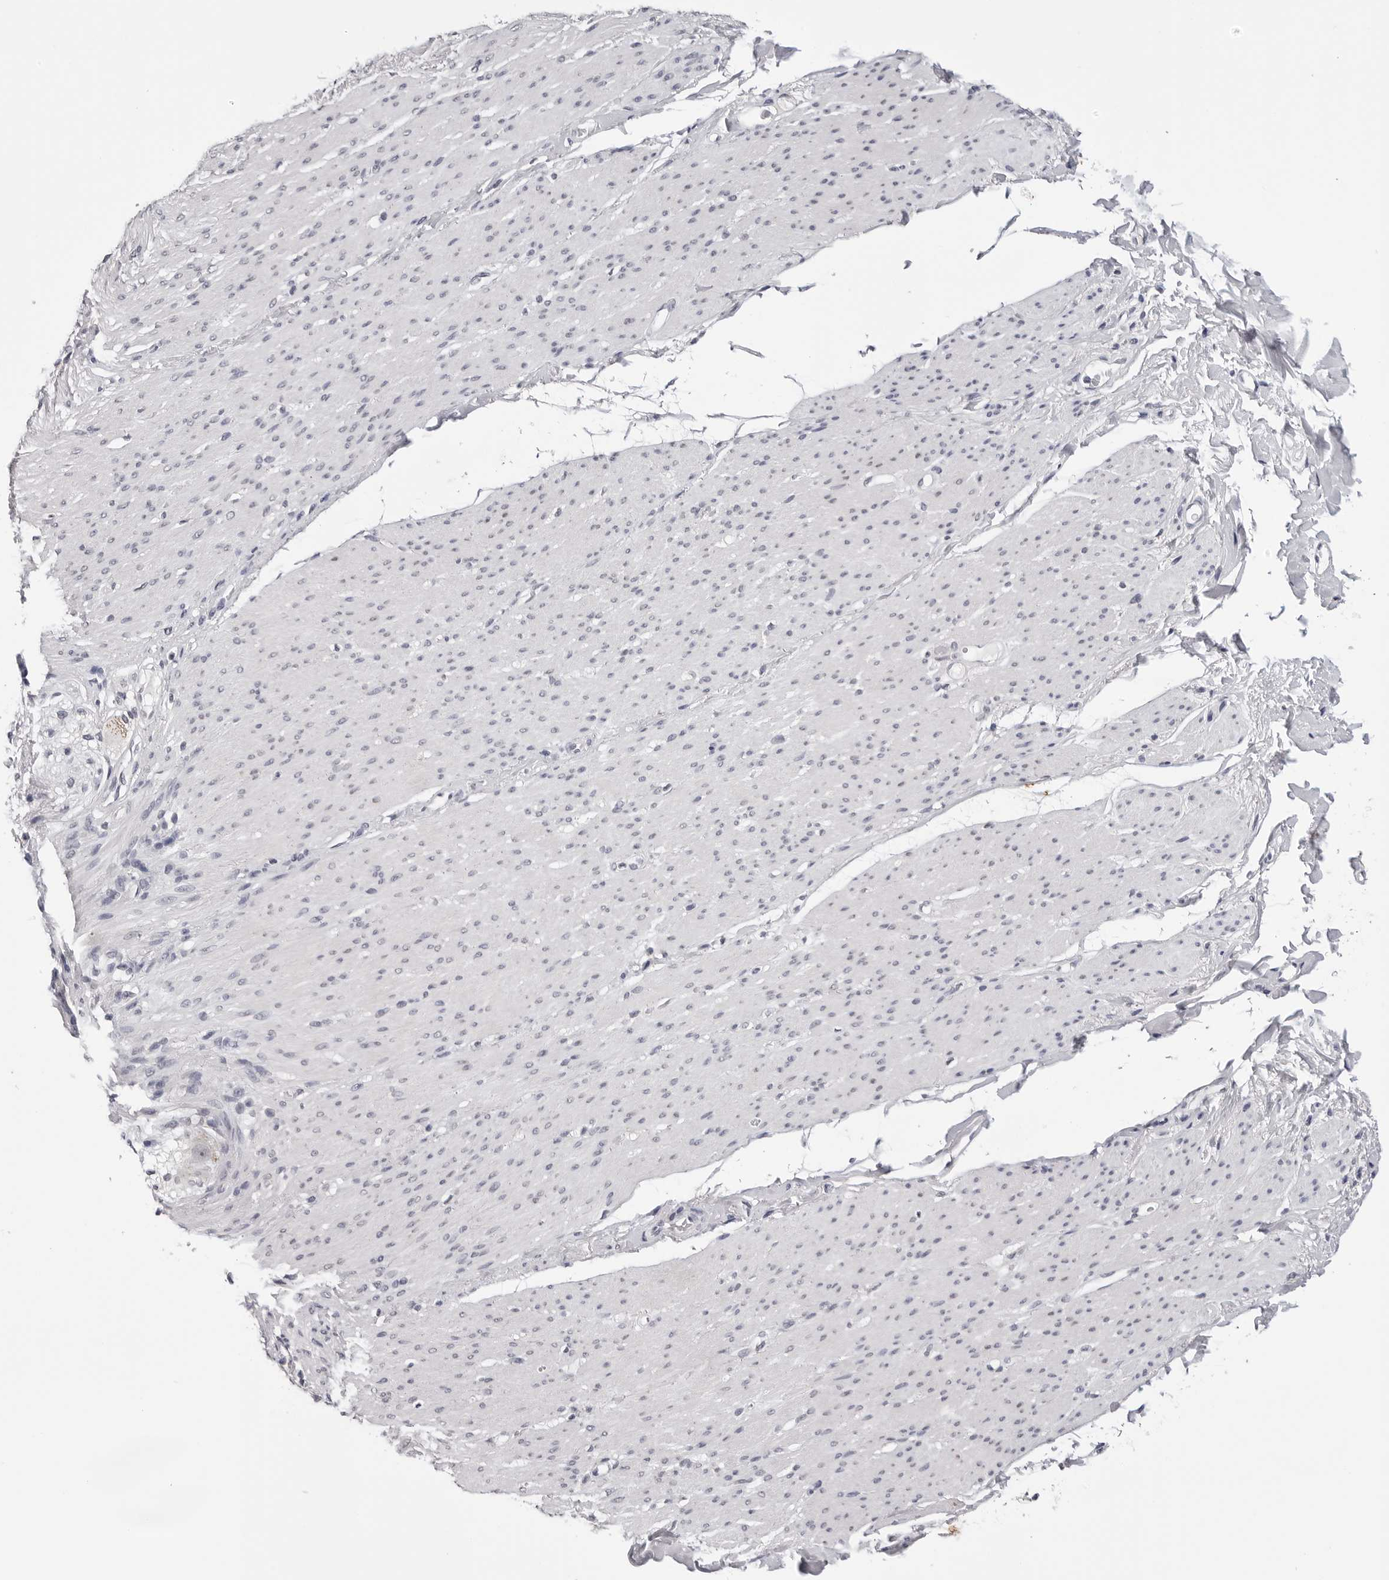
{"staining": {"intensity": "negative", "quantity": "none", "location": "none"}, "tissue": "smooth muscle", "cell_type": "Smooth muscle cells", "image_type": "normal", "snomed": [{"axis": "morphology", "description": "Normal tissue, NOS"}, {"axis": "topography", "description": "Colon"}, {"axis": "topography", "description": "Peripheral nerve tissue"}], "caption": "Smooth muscle cells are negative for protein expression in benign human smooth muscle. Nuclei are stained in blue.", "gene": "CDK20", "patient": {"sex": "female", "age": 61}}